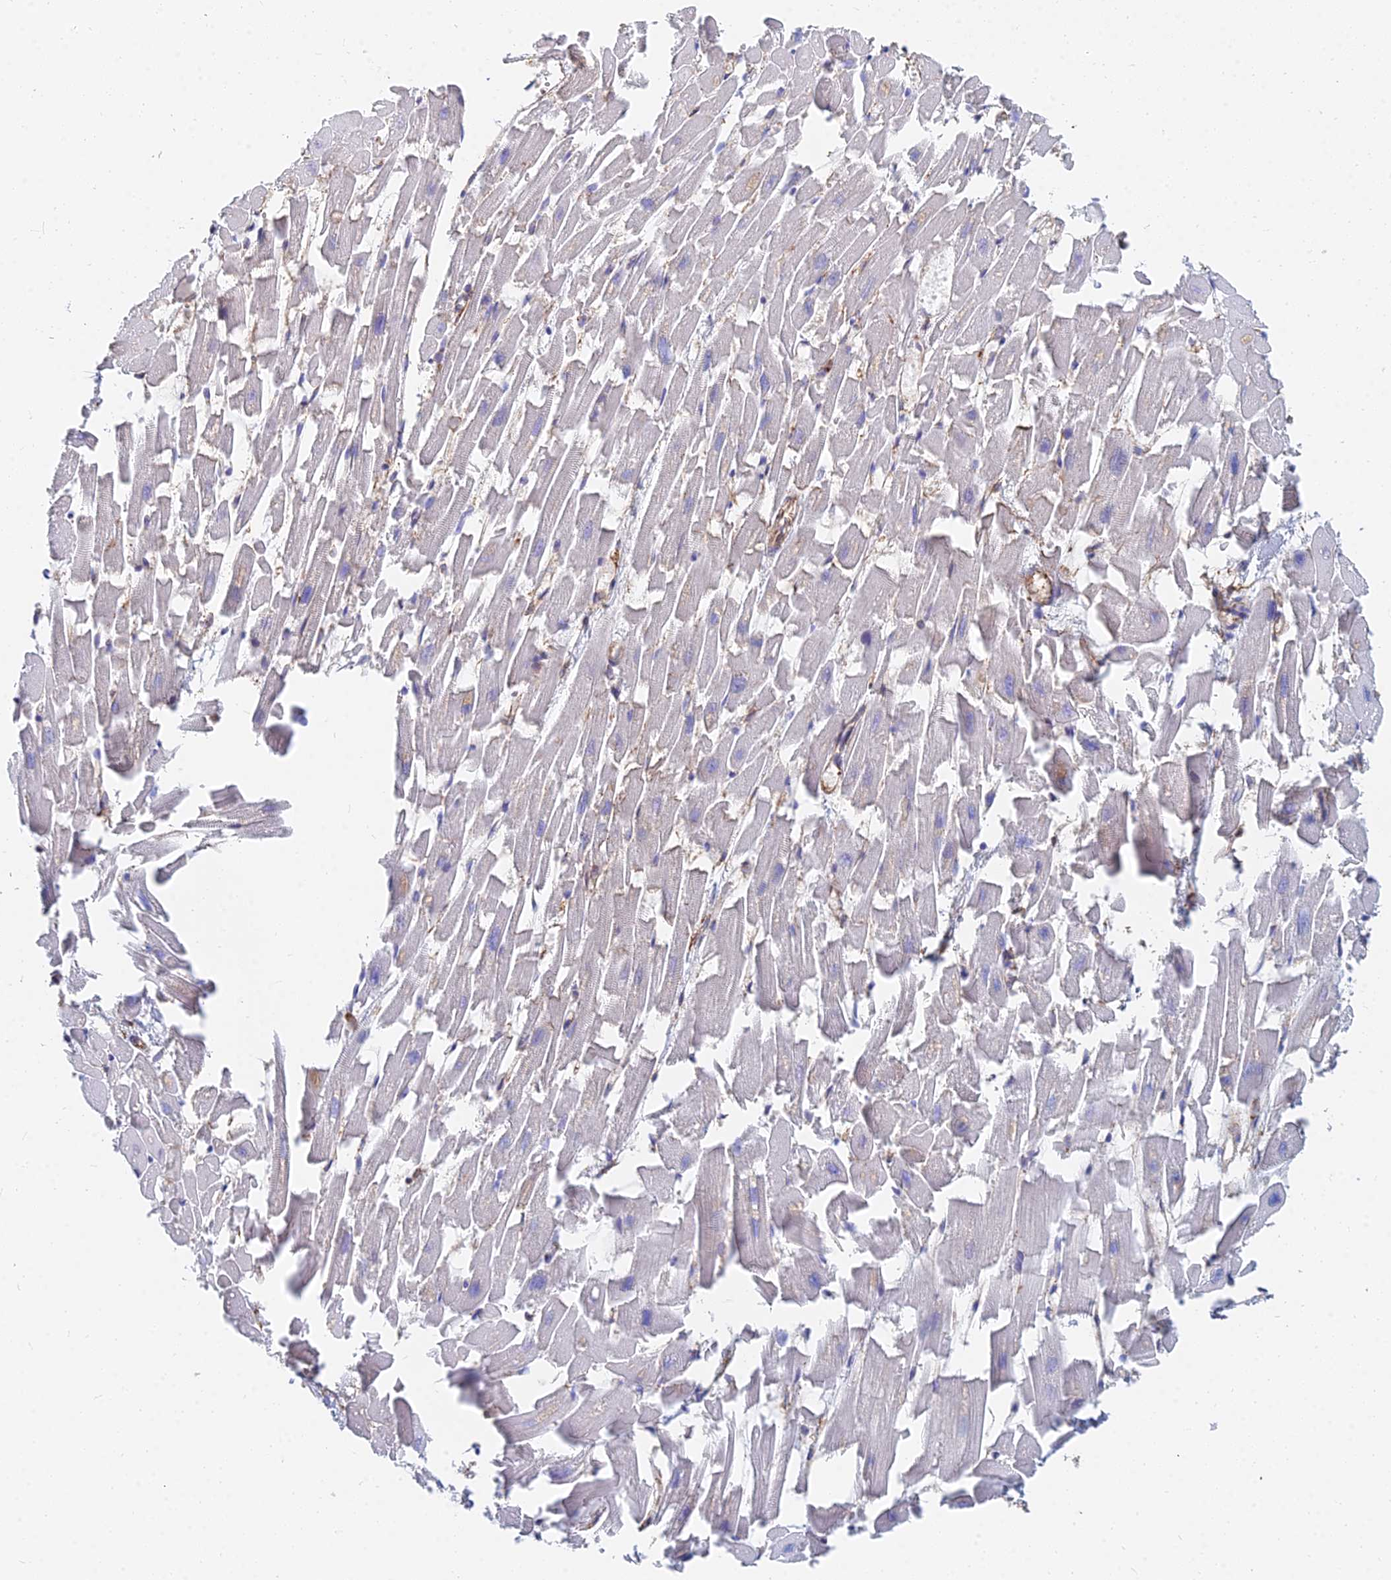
{"staining": {"intensity": "negative", "quantity": "none", "location": "none"}, "tissue": "heart muscle", "cell_type": "Cardiomyocytes", "image_type": "normal", "snomed": [{"axis": "morphology", "description": "Normal tissue, NOS"}, {"axis": "topography", "description": "Heart"}], "caption": "A high-resolution micrograph shows IHC staining of unremarkable heart muscle, which exhibits no significant staining in cardiomyocytes. Nuclei are stained in blue.", "gene": "FFAR3", "patient": {"sex": "female", "age": 64}}